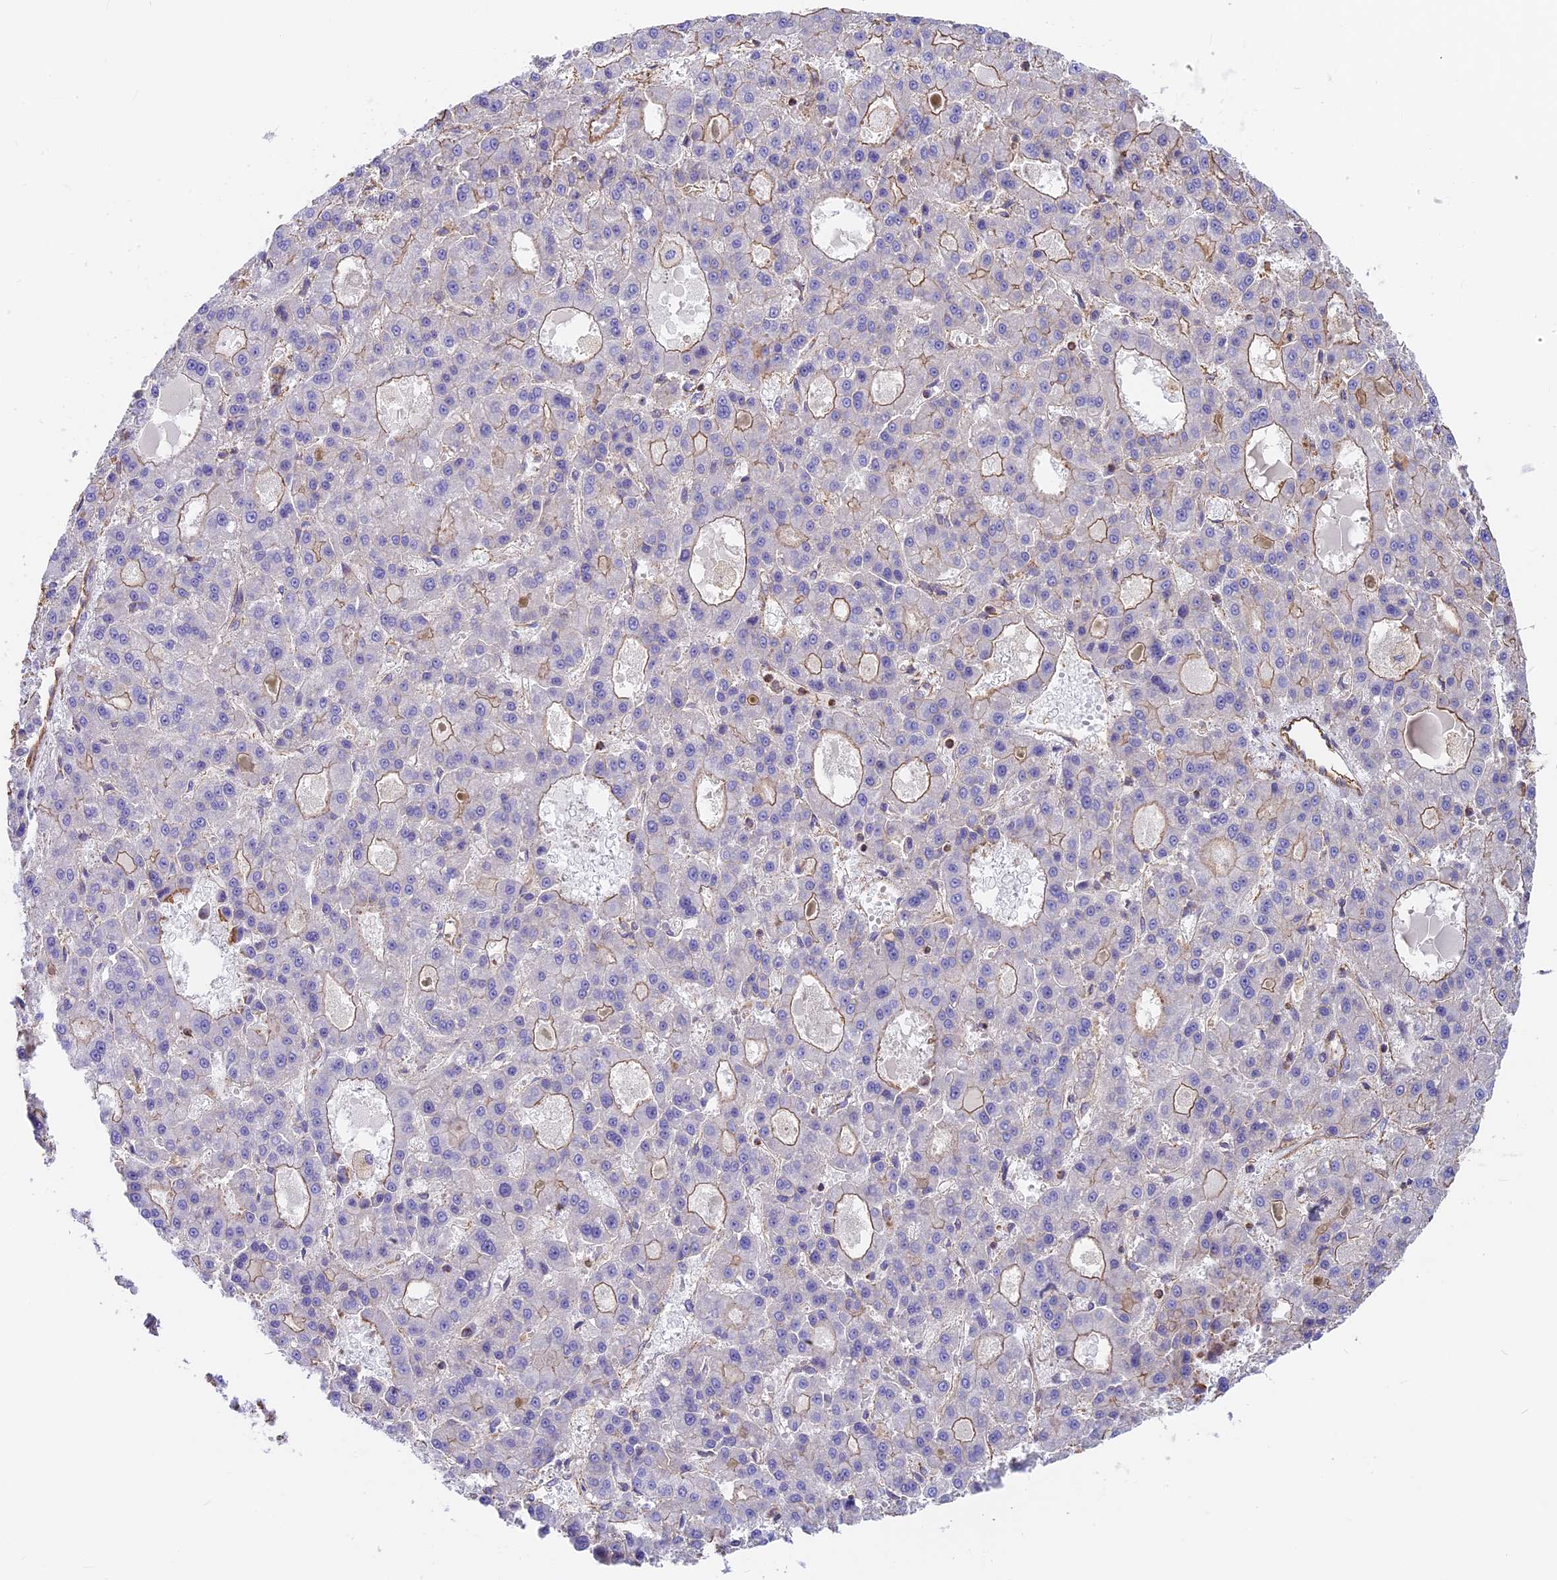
{"staining": {"intensity": "negative", "quantity": "none", "location": "none"}, "tissue": "liver cancer", "cell_type": "Tumor cells", "image_type": "cancer", "snomed": [{"axis": "morphology", "description": "Carcinoma, Hepatocellular, NOS"}, {"axis": "topography", "description": "Liver"}], "caption": "This is a histopathology image of immunohistochemistry staining of liver cancer, which shows no staining in tumor cells.", "gene": "VPS18", "patient": {"sex": "male", "age": 70}}